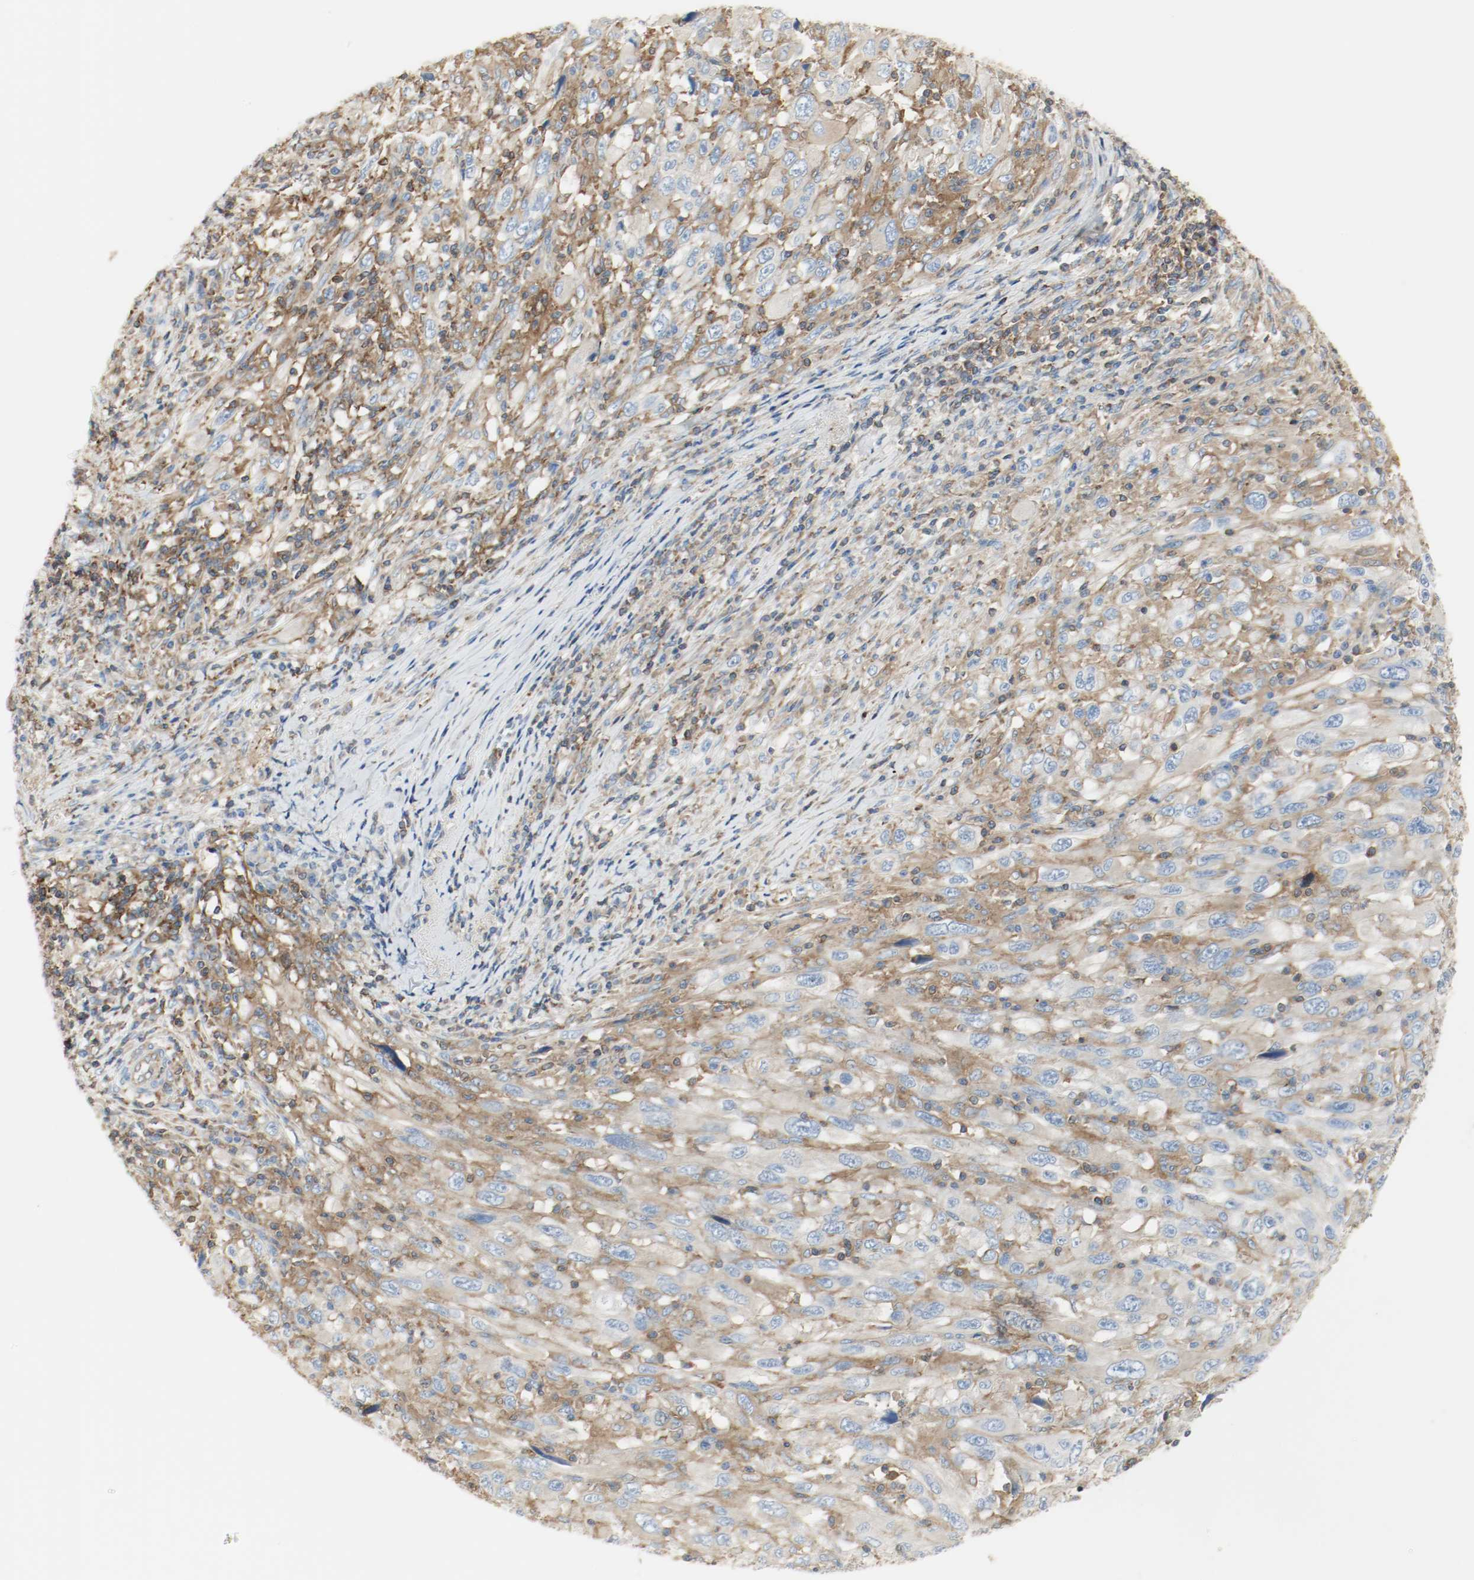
{"staining": {"intensity": "moderate", "quantity": "25%-75%", "location": "cytoplasmic/membranous"}, "tissue": "melanoma", "cell_type": "Tumor cells", "image_type": "cancer", "snomed": [{"axis": "morphology", "description": "Malignant melanoma, Metastatic site"}, {"axis": "topography", "description": "Skin"}], "caption": "This micrograph exhibits melanoma stained with IHC to label a protein in brown. The cytoplasmic/membranous of tumor cells show moderate positivity for the protein. Nuclei are counter-stained blue.", "gene": "ARPC1B", "patient": {"sex": "female", "age": 56}}